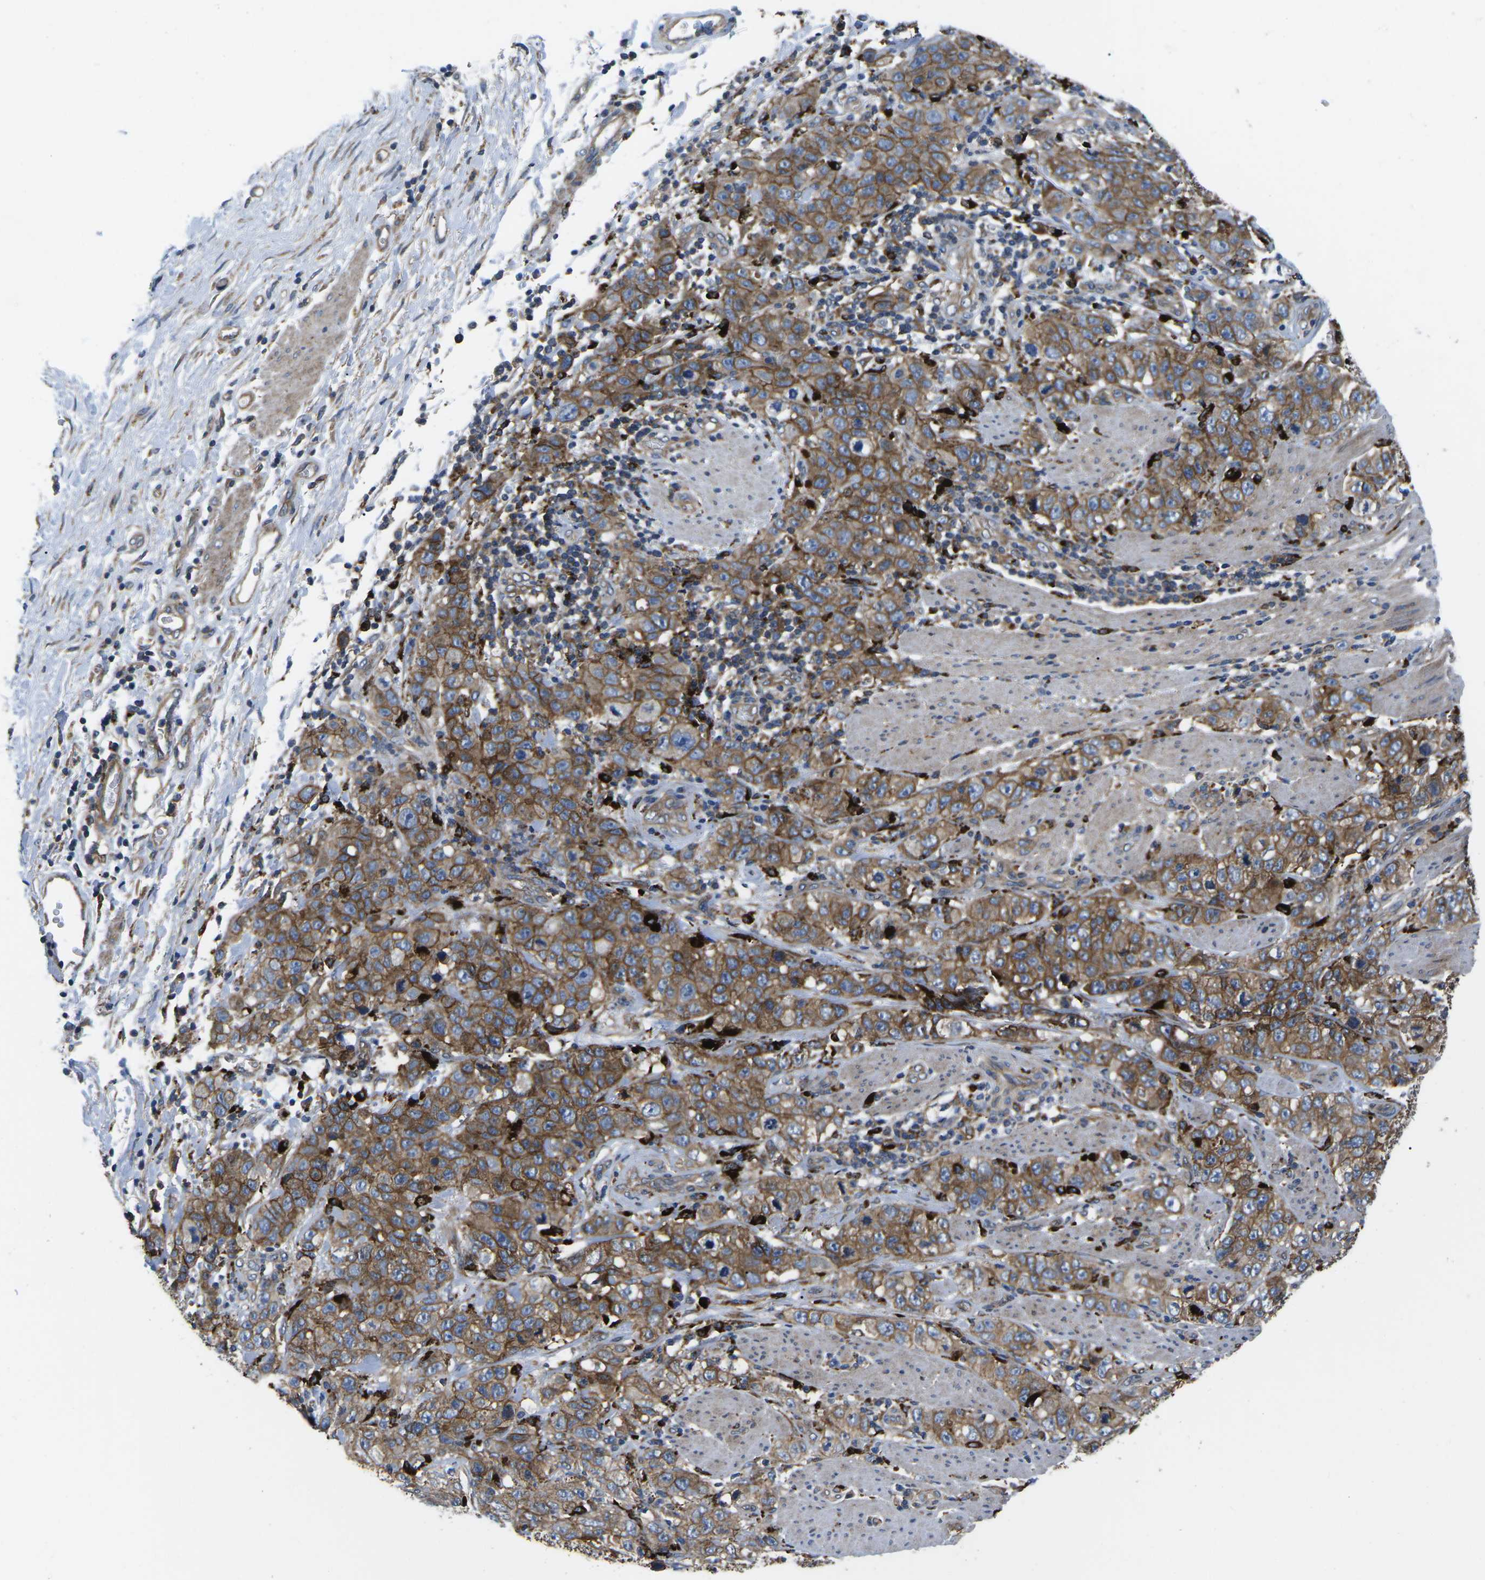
{"staining": {"intensity": "moderate", "quantity": ">75%", "location": "cytoplasmic/membranous"}, "tissue": "stomach cancer", "cell_type": "Tumor cells", "image_type": "cancer", "snomed": [{"axis": "morphology", "description": "Adenocarcinoma, NOS"}, {"axis": "topography", "description": "Stomach"}], "caption": "Adenocarcinoma (stomach) stained with a protein marker shows moderate staining in tumor cells.", "gene": "DLG1", "patient": {"sex": "male", "age": 48}}